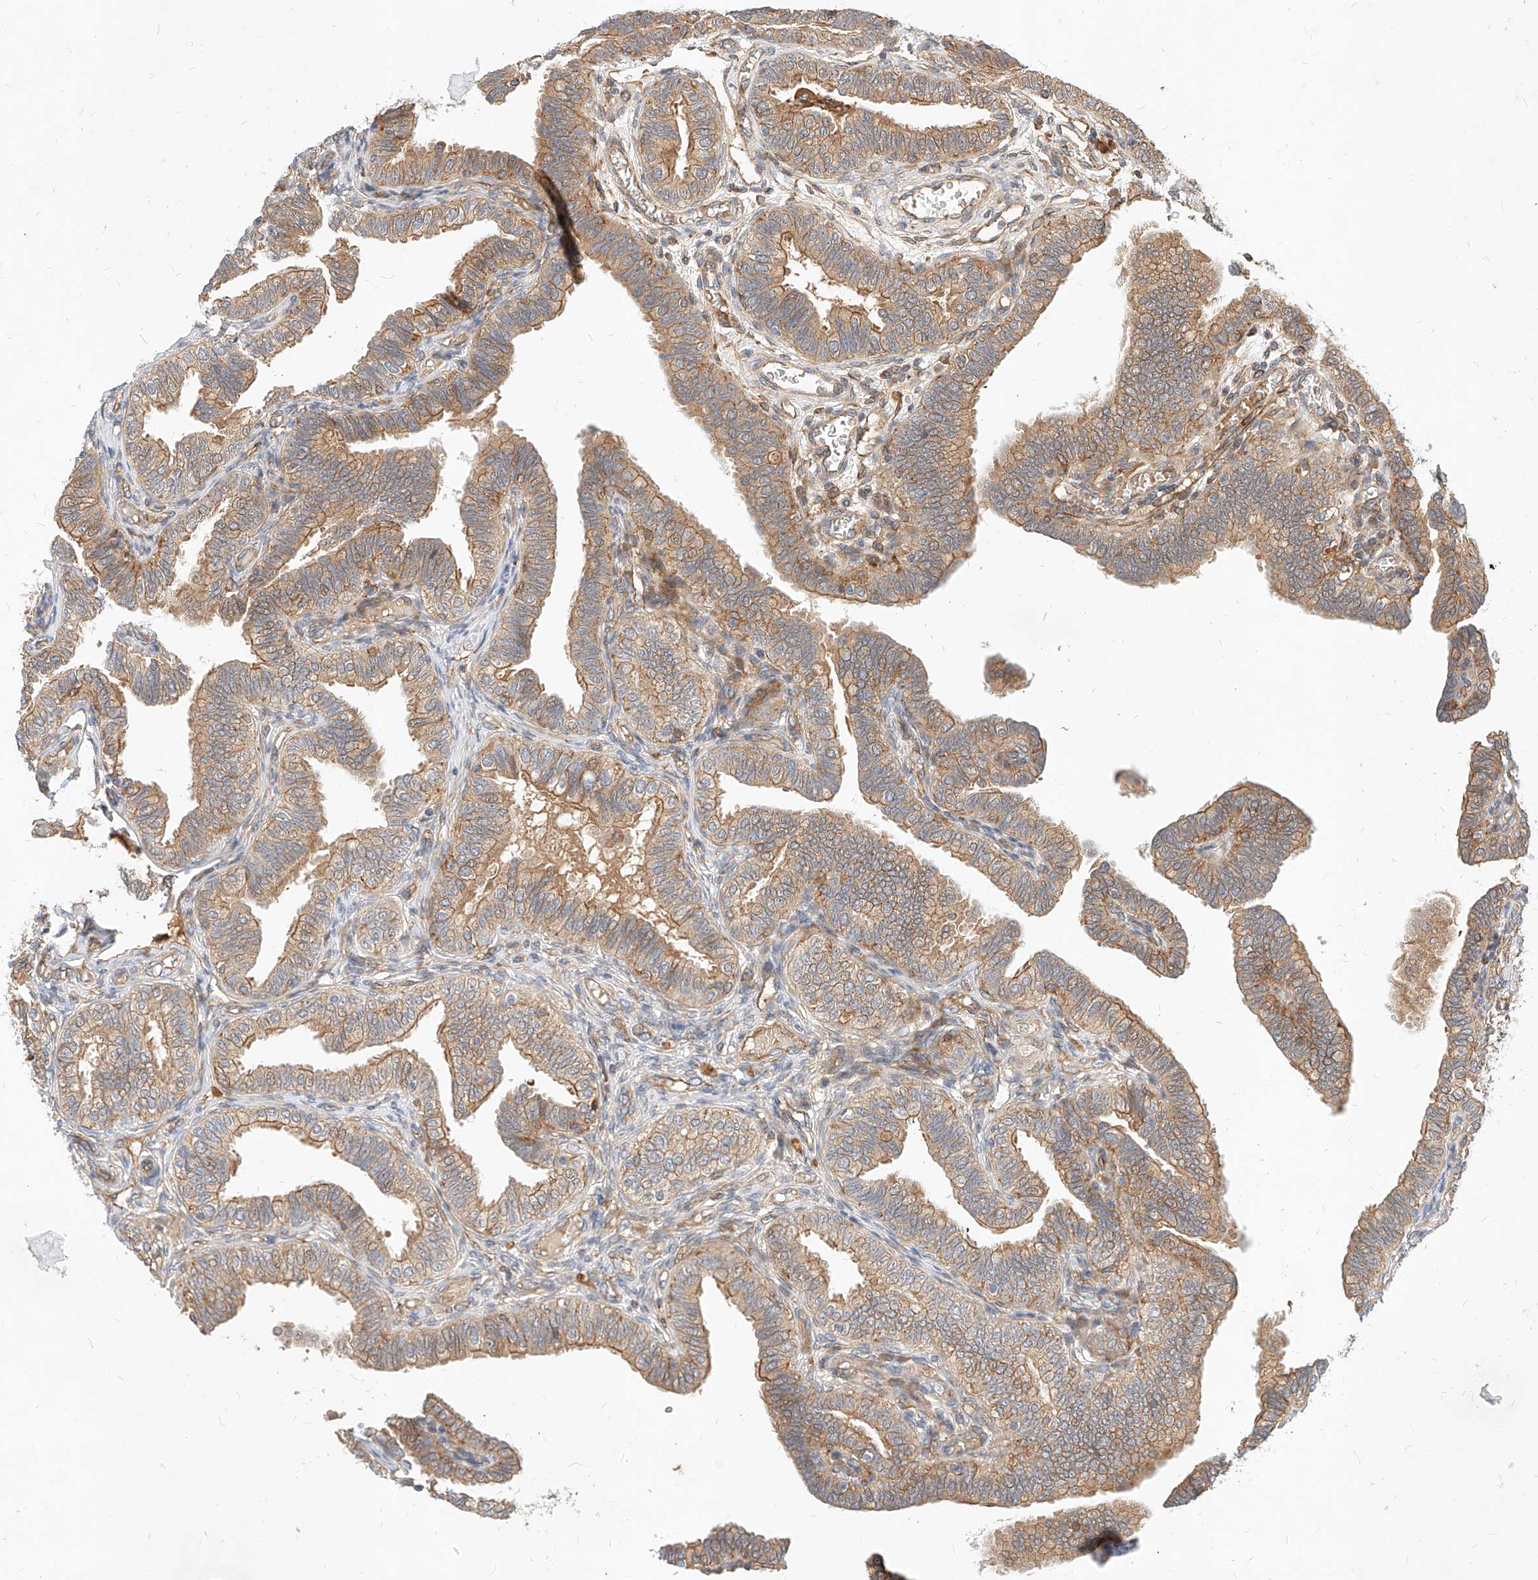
{"staining": {"intensity": "moderate", "quantity": ">75%", "location": "cytoplasmic/membranous"}, "tissue": "fallopian tube", "cell_type": "Glandular cells", "image_type": "normal", "snomed": [{"axis": "morphology", "description": "Normal tissue, NOS"}, {"axis": "topography", "description": "Fallopian tube"}], "caption": "Immunohistochemistry (IHC) (DAB (3,3'-diaminobenzidine)) staining of normal fallopian tube shows moderate cytoplasmic/membranous protein positivity in about >75% of glandular cells.", "gene": "NFAM1", "patient": {"sex": "female", "age": 39}}